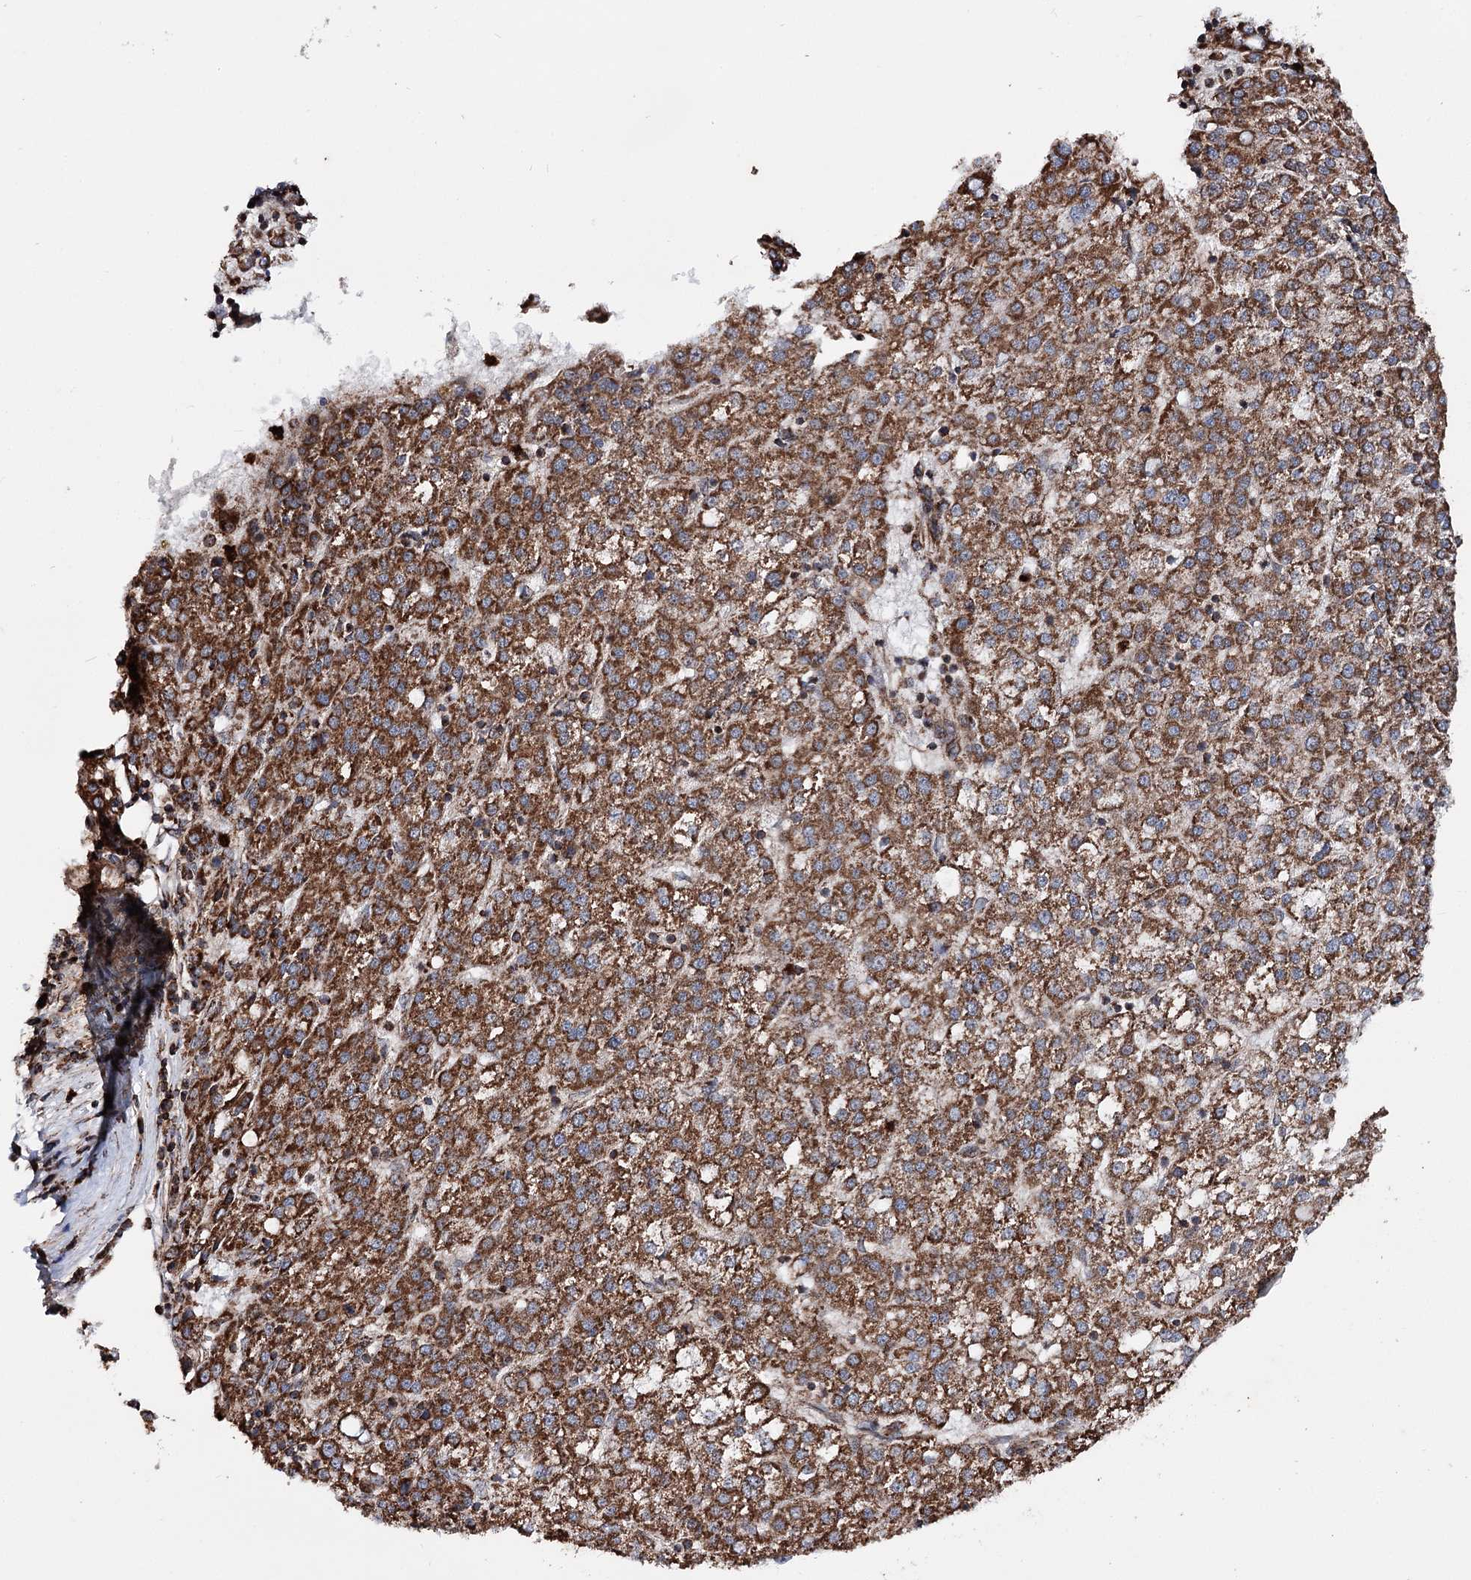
{"staining": {"intensity": "strong", "quantity": ">75%", "location": "cytoplasmic/membranous"}, "tissue": "liver cancer", "cell_type": "Tumor cells", "image_type": "cancer", "snomed": [{"axis": "morphology", "description": "Carcinoma, Hepatocellular, NOS"}, {"axis": "topography", "description": "Liver"}], "caption": "A brown stain highlights strong cytoplasmic/membranous expression of a protein in liver hepatocellular carcinoma tumor cells. (IHC, brightfield microscopy, high magnification).", "gene": "FGFR1OP2", "patient": {"sex": "female", "age": 58}}